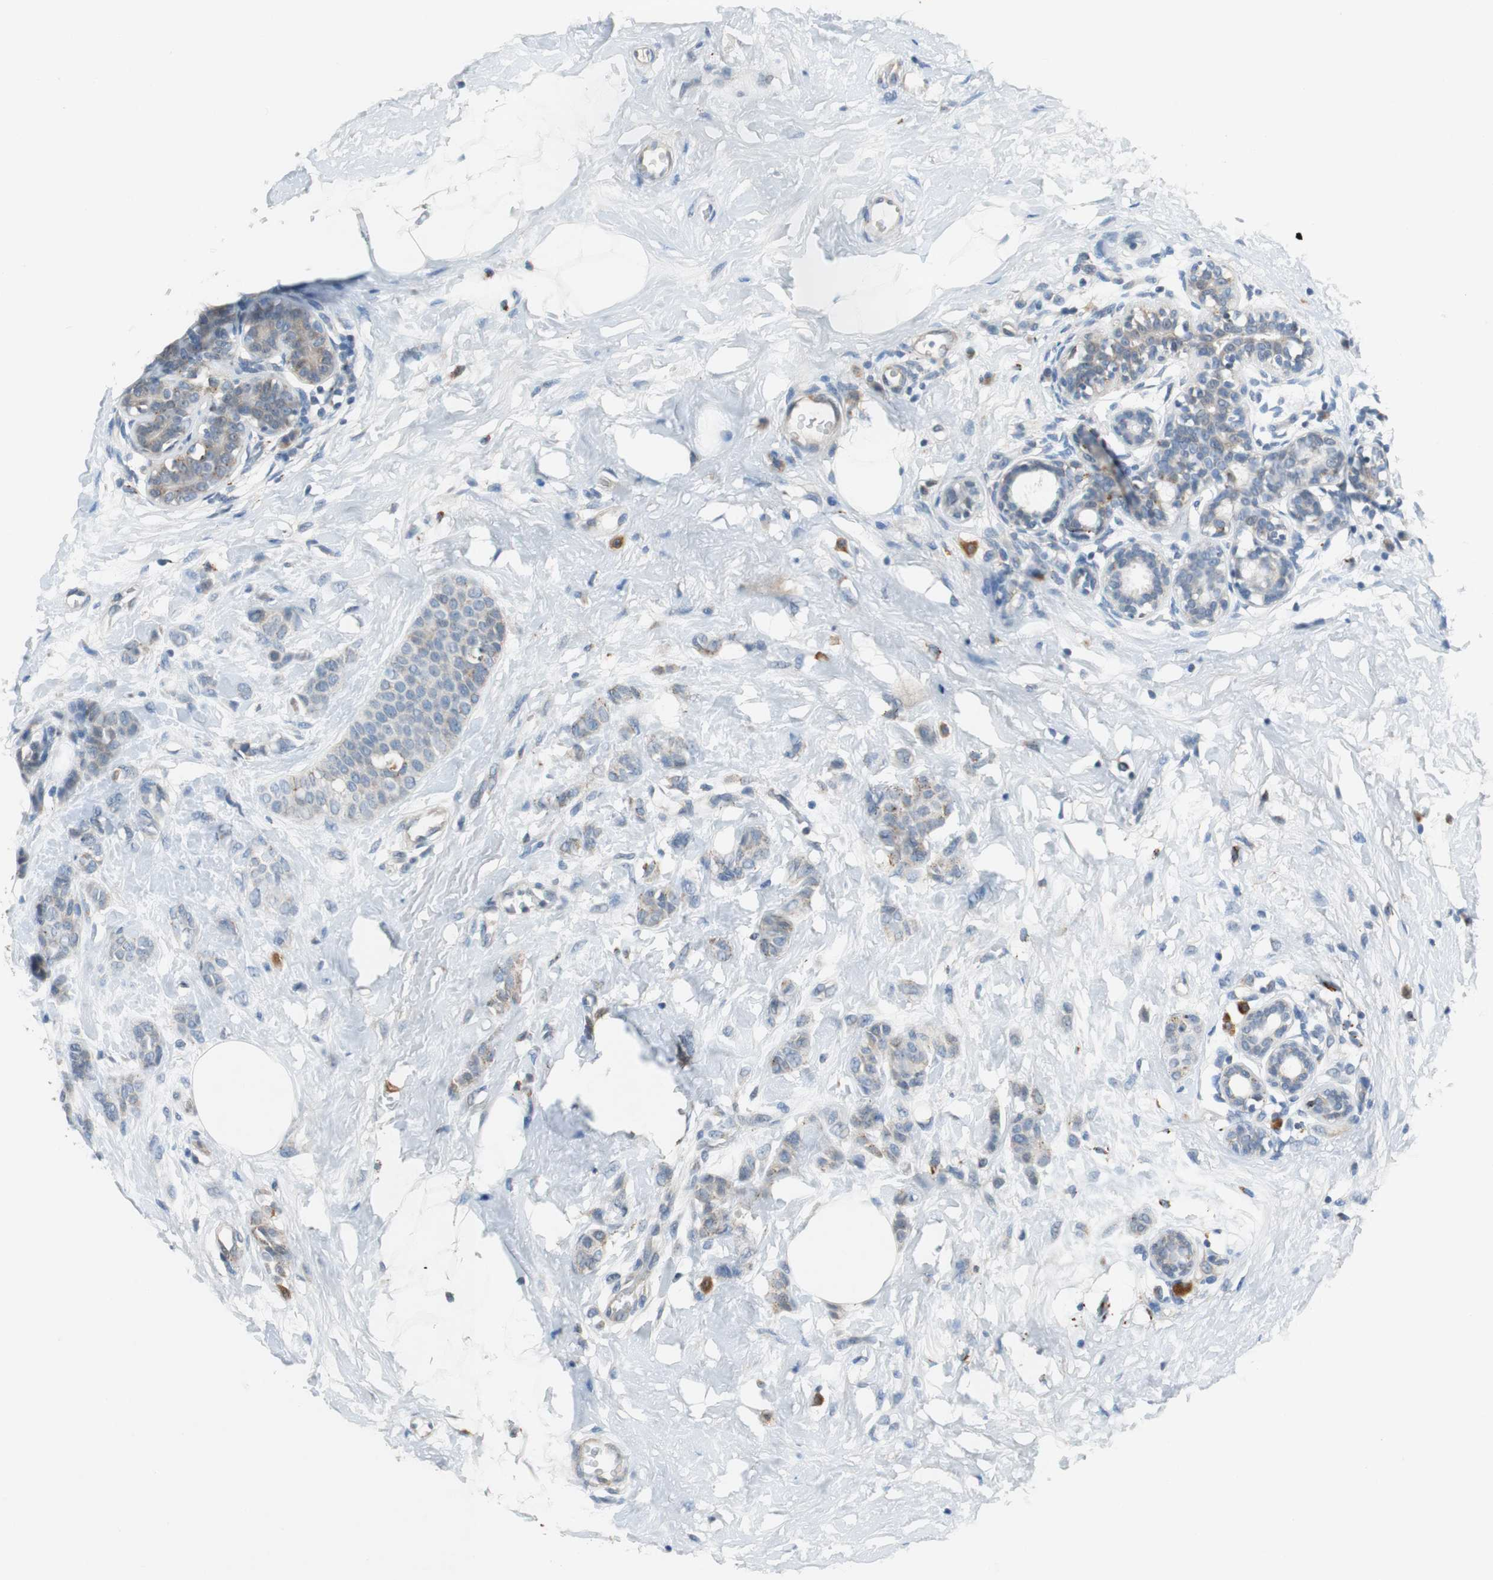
{"staining": {"intensity": "weak", "quantity": "<25%", "location": "cytoplasmic/membranous"}, "tissue": "breast cancer", "cell_type": "Tumor cells", "image_type": "cancer", "snomed": [{"axis": "morphology", "description": "Lobular carcinoma, in situ"}, {"axis": "morphology", "description": "Lobular carcinoma"}, {"axis": "topography", "description": "Breast"}], "caption": "Immunohistochemical staining of lobular carcinoma (breast) reveals no significant positivity in tumor cells. (Immunohistochemistry (ihc), brightfield microscopy, high magnification).", "gene": "NLGN1", "patient": {"sex": "female", "age": 41}}